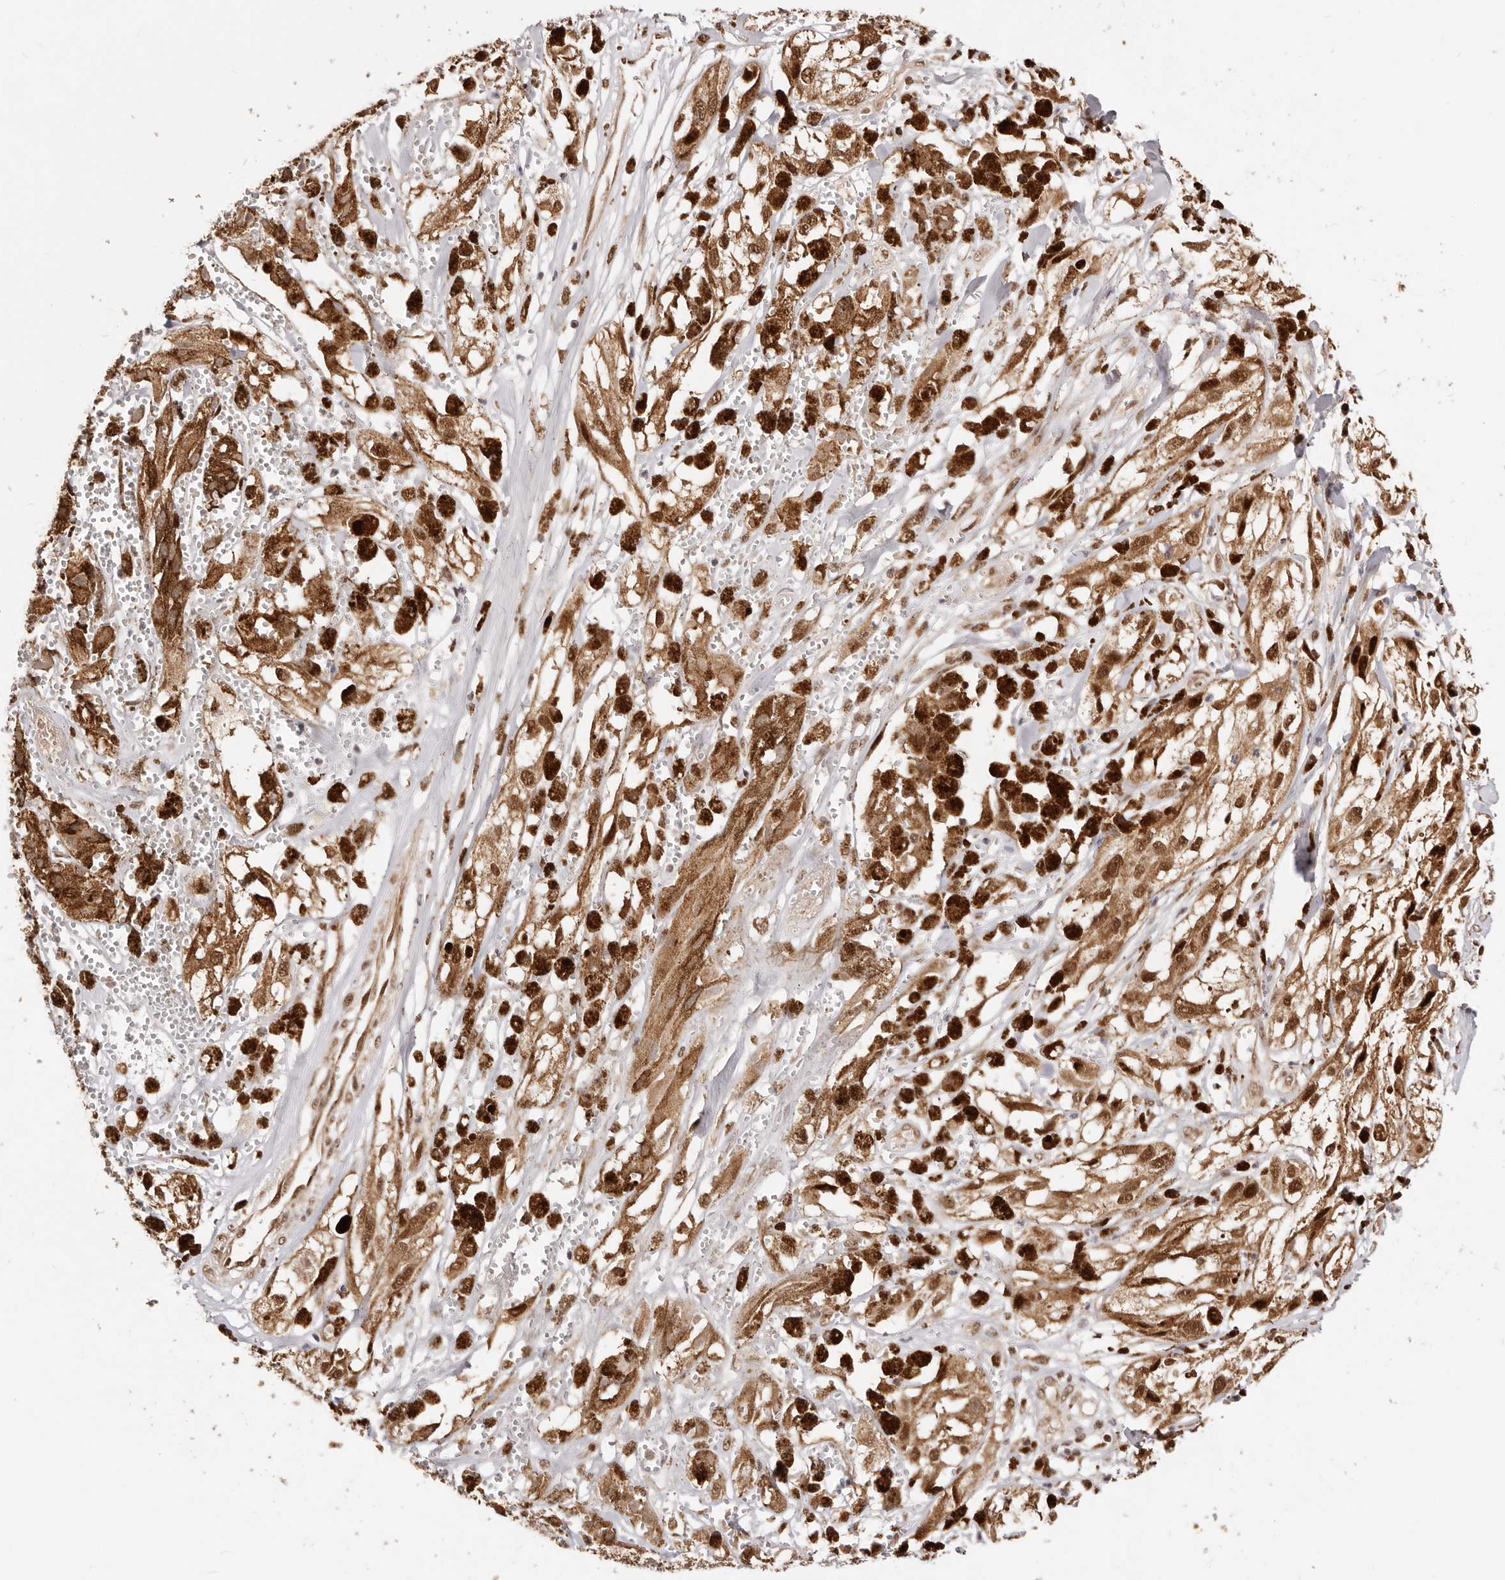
{"staining": {"intensity": "moderate", "quantity": ">75%", "location": "cytoplasmic/membranous,nuclear"}, "tissue": "melanoma", "cell_type": "Tumor cells", "image_type": "cancer", "snomed": [{"axis": "morphology", "description": "Malignant melanoma, NOS"}, {"axis": "topography", "description": "Skin"}], "caption": "Immunohistochemistry photomicrograph of melanoma stained for a protein (brown), which displays medium levels of moderate cytoplasmic/membranous and nuclear positivity in approximately >75% of tumor cells.", "gene": "SEC14L1", "patient": {"sex": "male", "age": 88}}